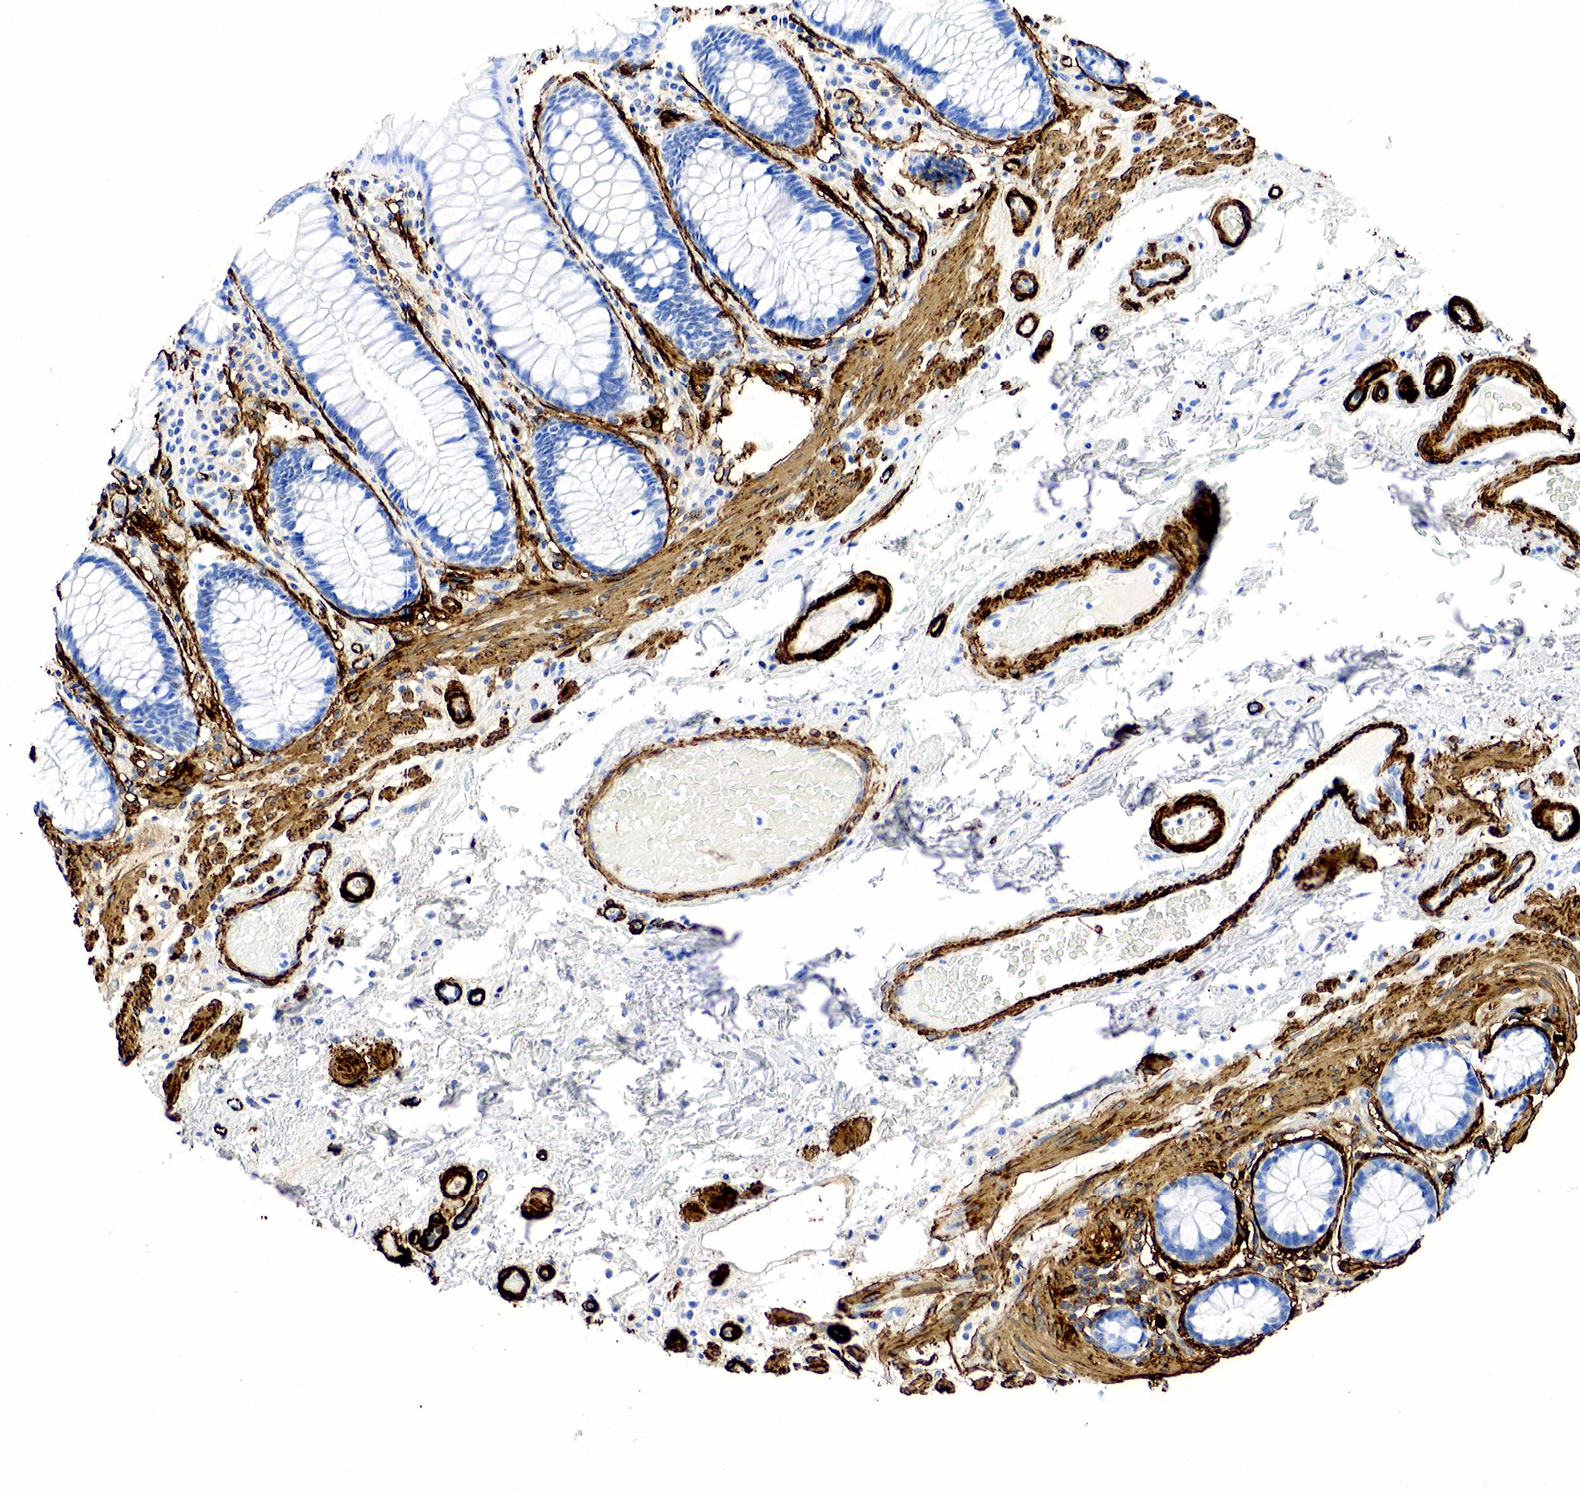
{"staining": {"intensity": "negative", "quantity": "none", "location": "none"}, "tissue": "rectum", "cell_type": "Glandular cells", "image_type": "normal", "snomed": [{"axis": "morphology", "description": "Normal tissue, NOS"}, {"axis": "topography", "description": "Rectum"}], "caption": "This is an immunohistochemistry (IHC) image of unremarkable rectum. There is no staining in glandular cells.", "gene": "ACTA2", "patient": {"sex": "male", "age": 77}}